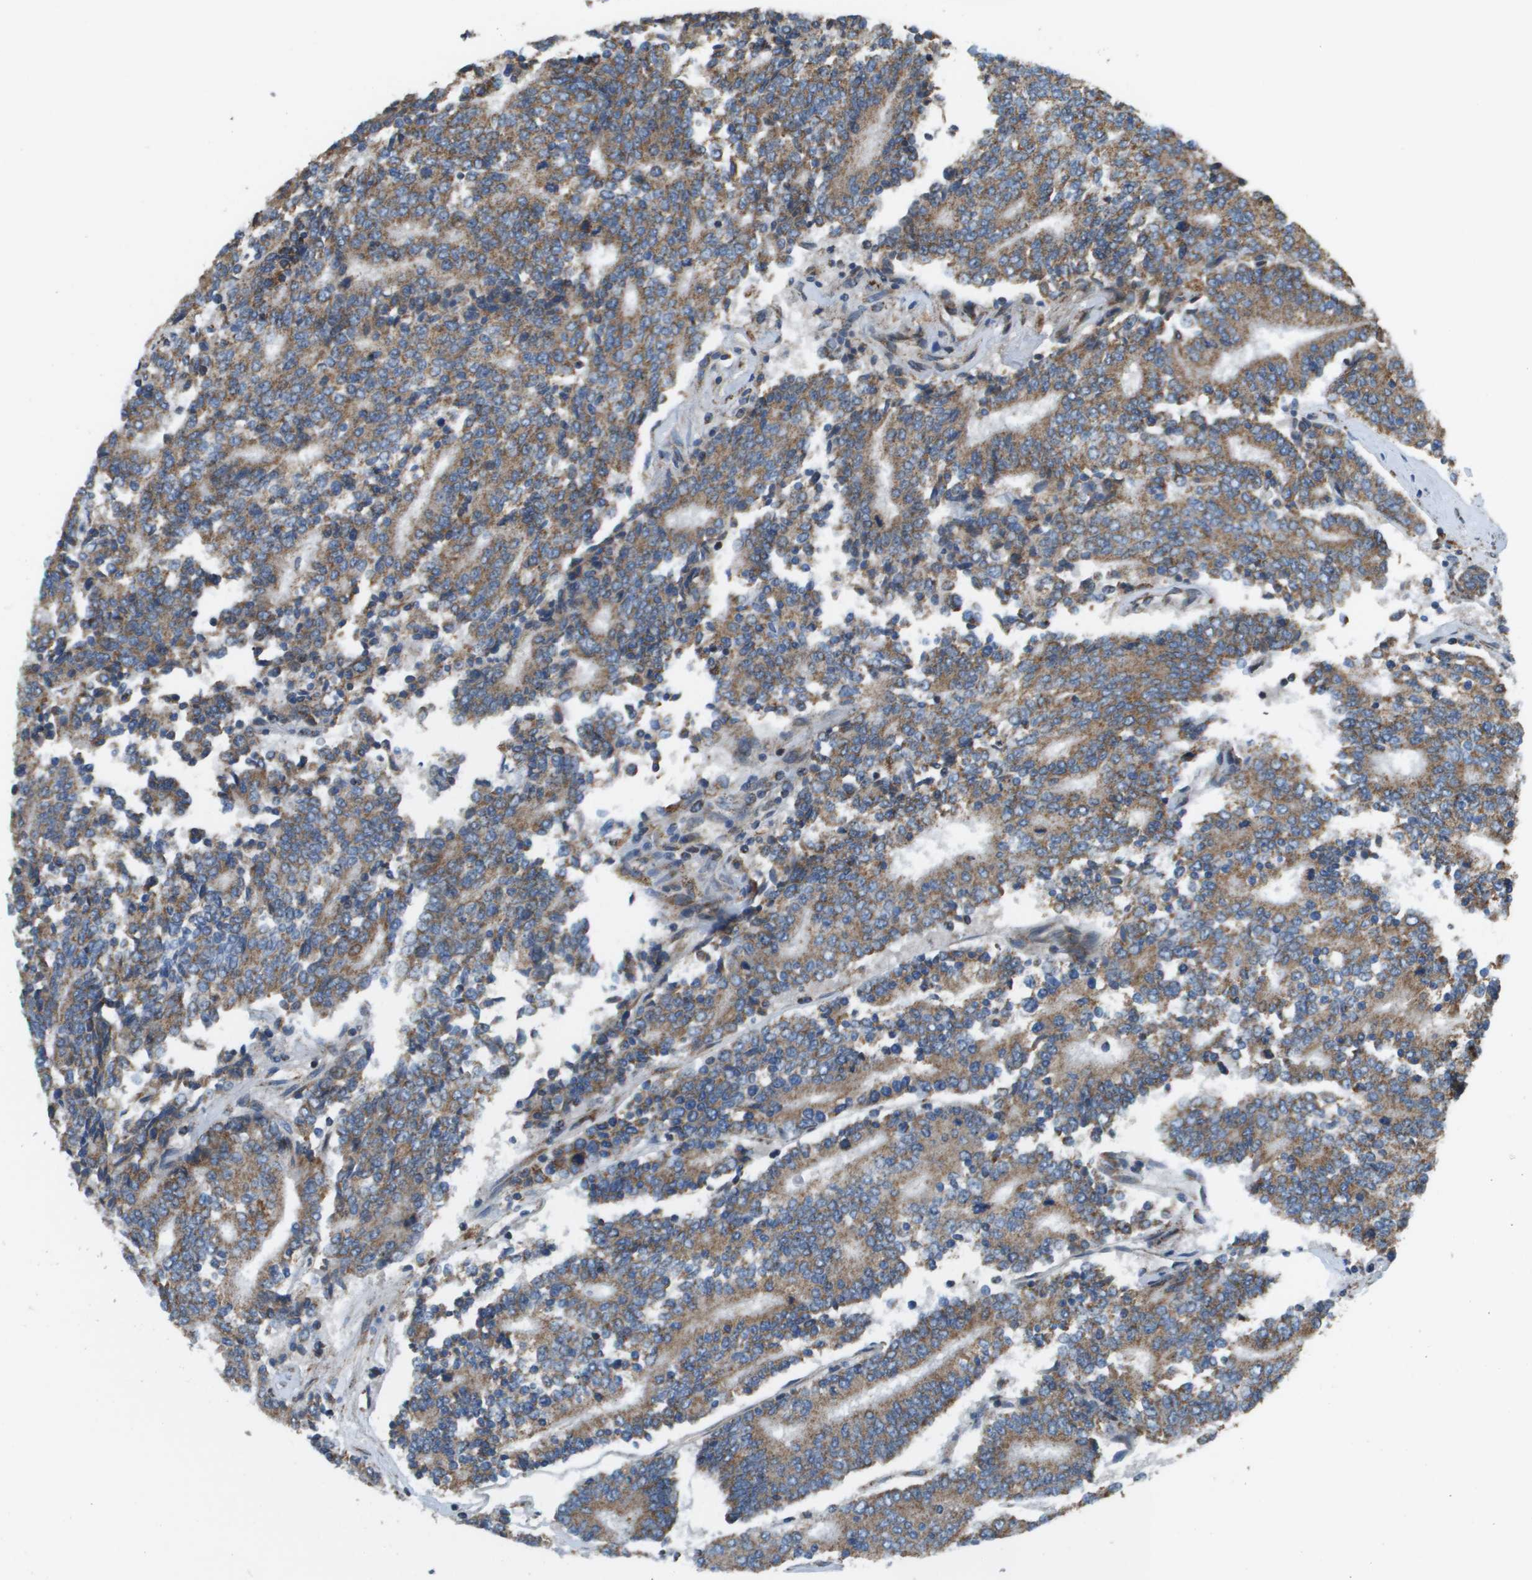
{"staining": {"intensity": "moderate", "quantity": ">75%", "location": "cytoplasmic/membranous"}, "tissue": "prostate cancer", "cell_type": "Tumor cells", "image_type": "cancer", "snomed": [{"axis": "morphology", "description": "Normal tissue, NOS"}, {"axis": "morphology", "description": "Adenocarcinoma, High grade"}, {"axis": "topography", "description": "Prostate"}, {"axis": "topography", "description": "Seminal veicle"}], "caption": "Protein expression analysis of prostate cancer (high-grade adenocarcinoma) reveals moderate cytoplasmic/membranous expression in about >75% of tumor cells.", "gene": "NRK", "patient": {"sex": "male", "age": 55}}